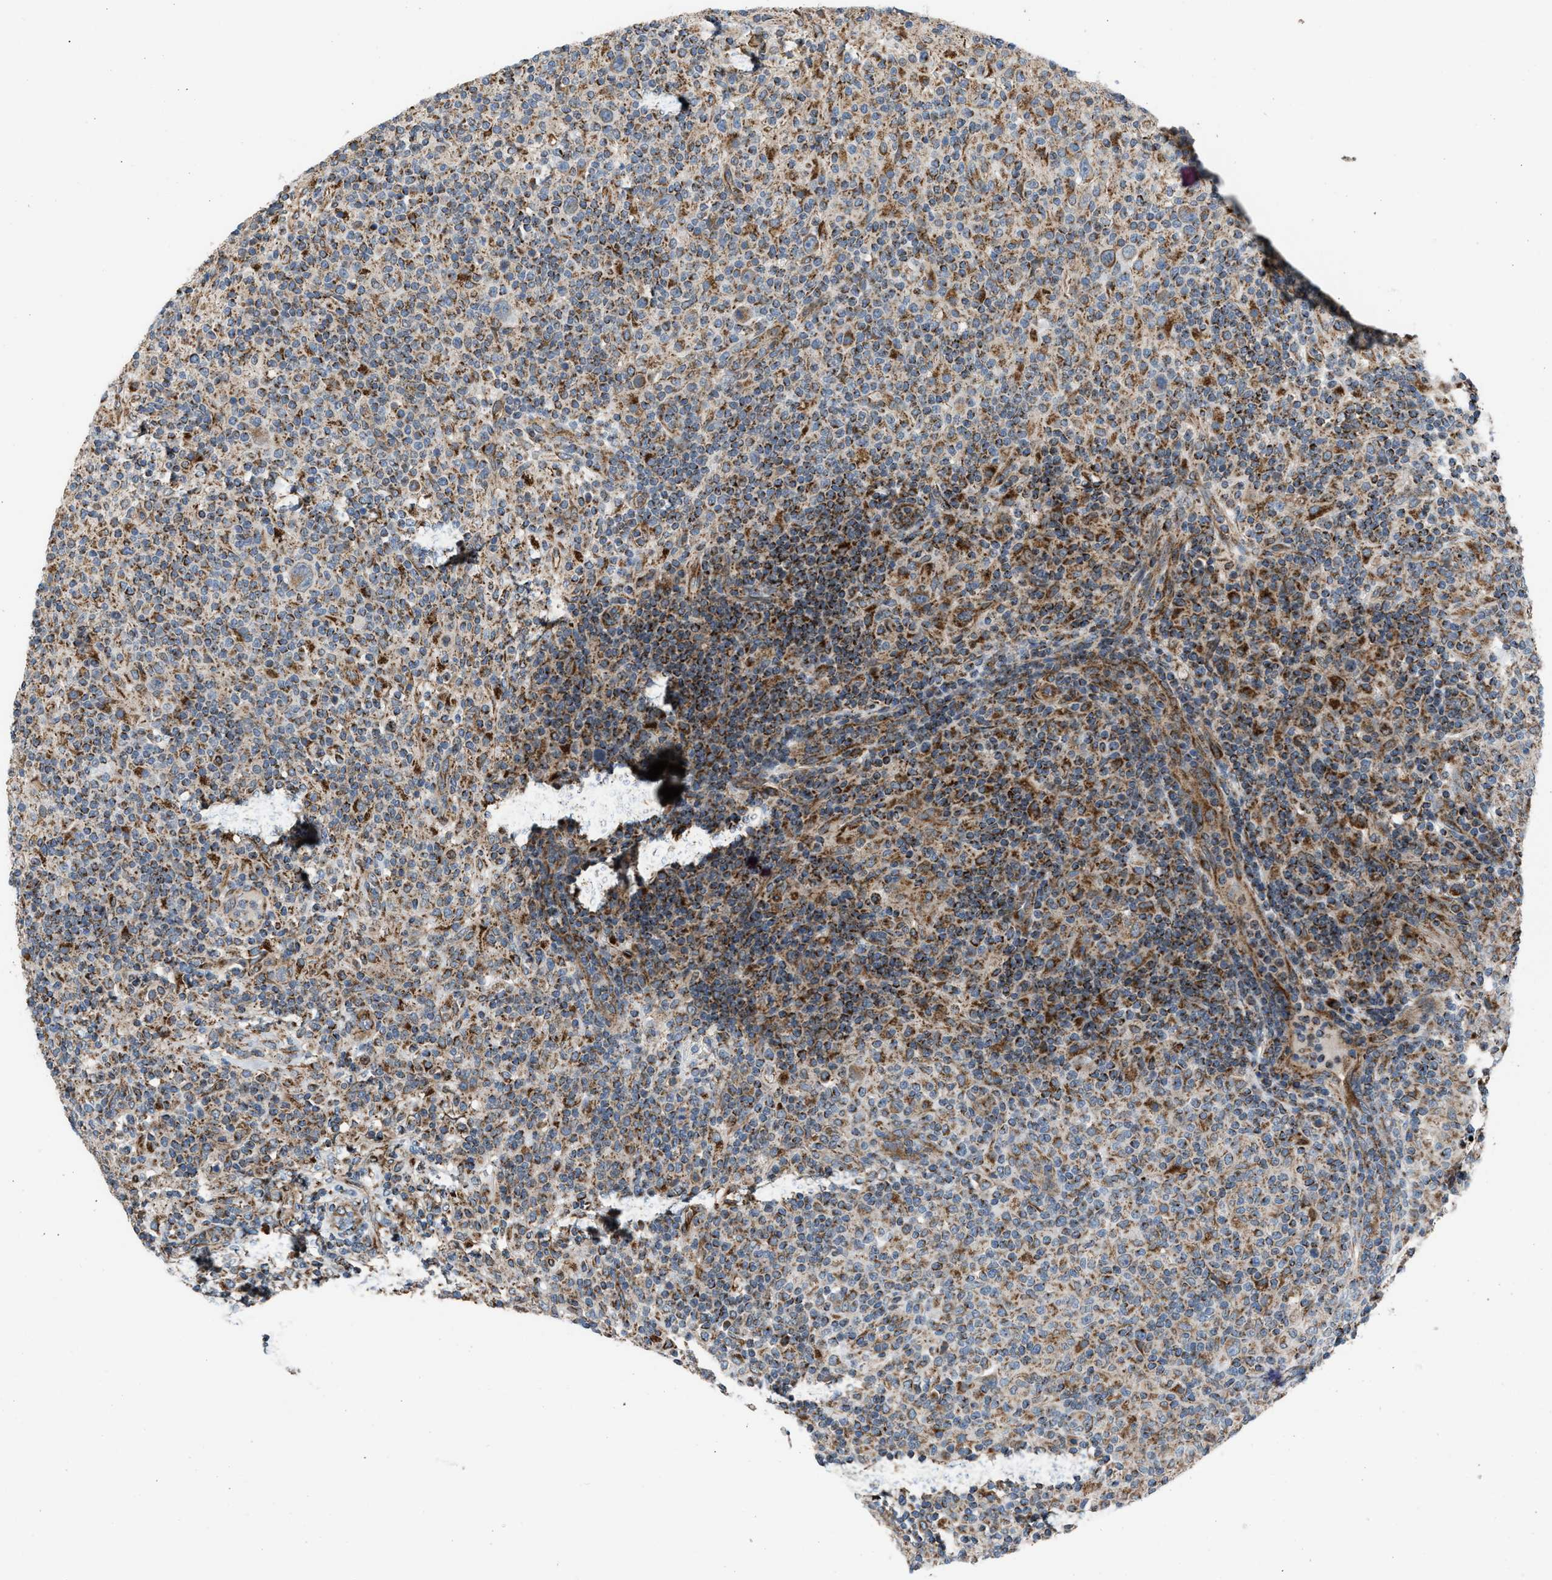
{"staining": {"intensity": "weak", "quantity": ">75%", "location": "cytoplasmic/membranous"}, "tissue": "lymphoma", "cell_type": "Tumor cells", "image_type": "cancer", "snomed": [{"axis": "morphology", "description": "Hodgkin's disease, NOS"}, {"axis": "topography", "description": "Lymph node"}], "caption": "Immunohistochemical staining of human lymphoma exhibits low levels of weak cytoplasmic/membranous positivity in about >75% of tumor cells.", "gene": "SLC10A3", "patient": {"sex": "male", "age": 70}}